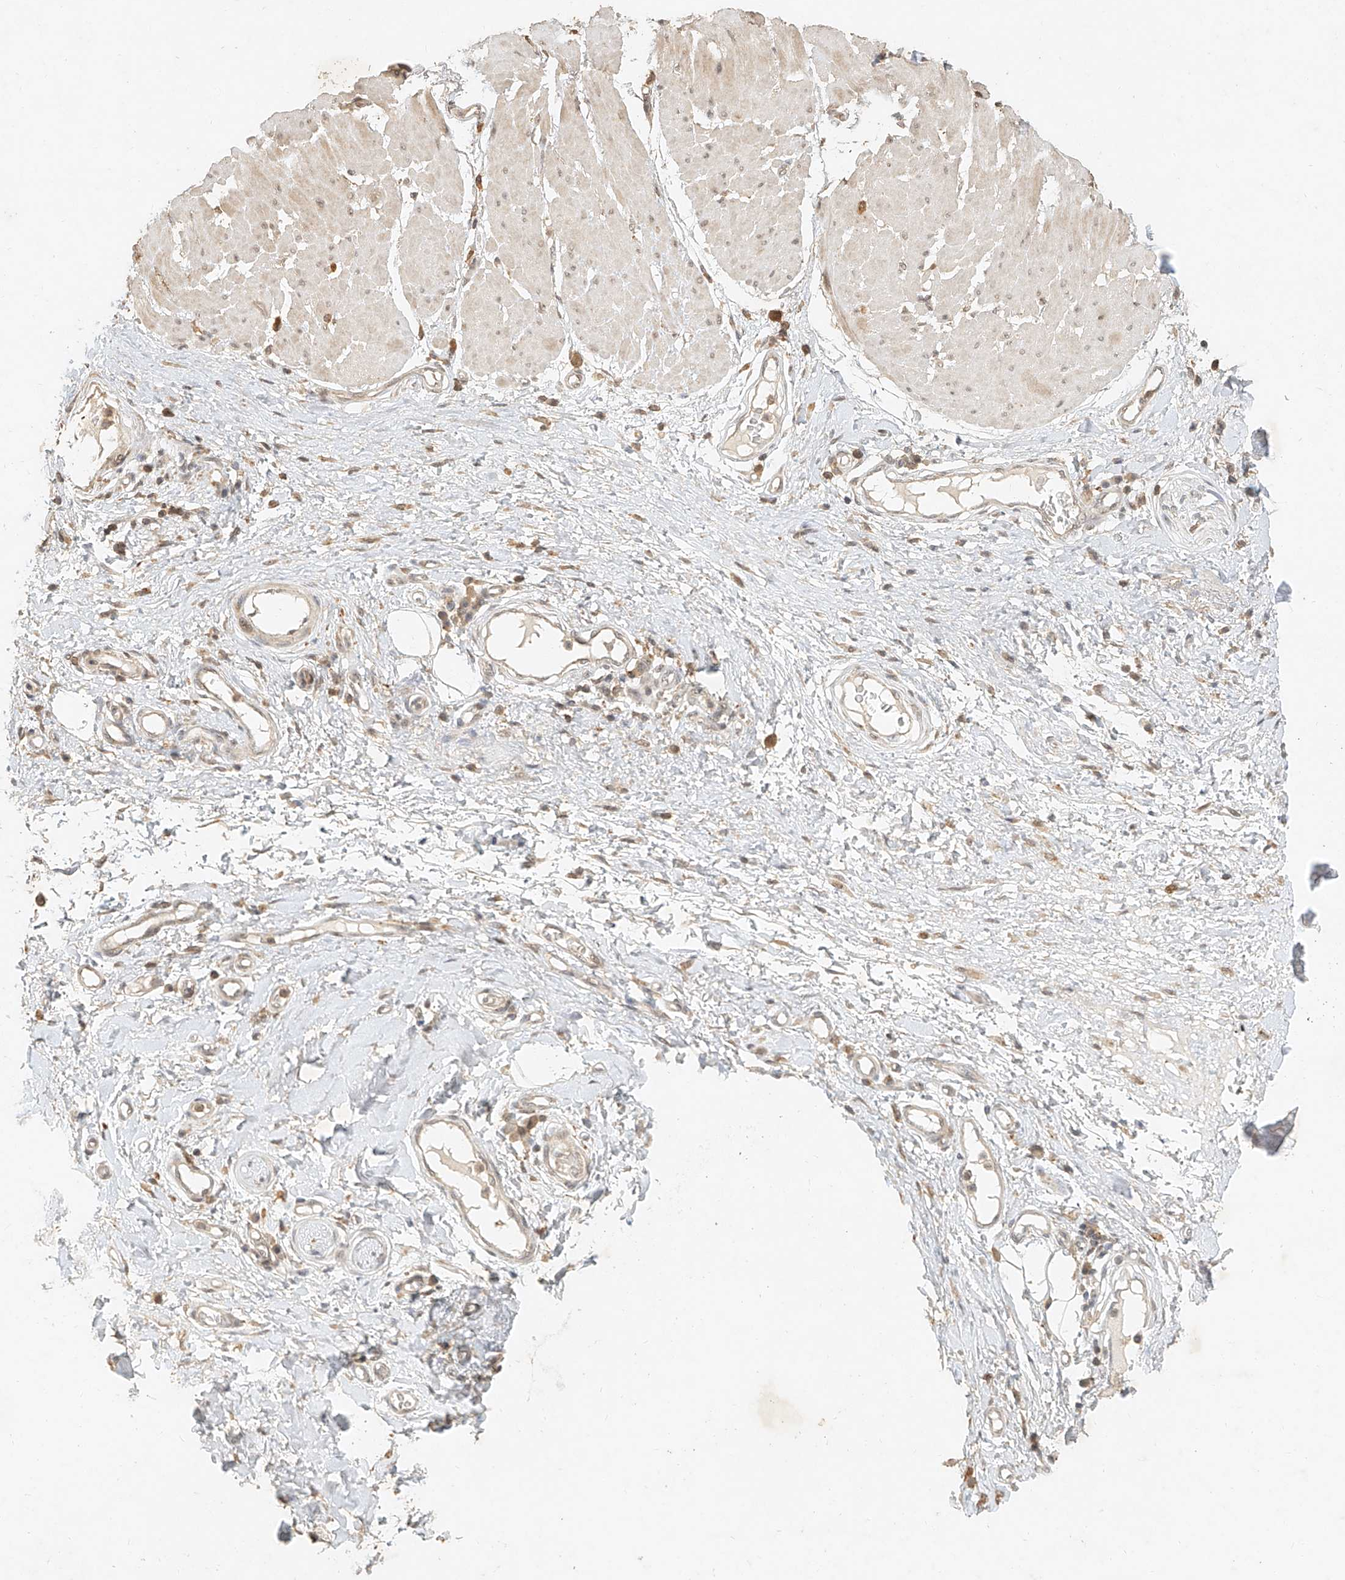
{"staining": {"intensity": "weak", "quantity": ">75%", "location": "cytoplasmic/membranous"}, "tissue": "adipose tissue", "cell_type": "Adipocytes", "image_type": "normal", "snomed": [{"axis": "morphology", "description": "Normal tissue, NOS"}, {"axis": "morphology", "description": "Adenocarcinoma, NOS"}, {"axis": "topography", "description": "Esophagus"}, {"axis": "topography", "description": "Stomach, upper"}, {"axis": "topography", "description": "Peripheral nerve tissue"}], "caption": "IHC micrograph of unremarkable adipose tissue stained for a protein (brown), which demonstrates low levels of weak cytoplasmic/membranous positivity in approximately >75% of adipocytes.", "gene": "CXorf58", "patient": {"sex": "male", "age": 62}}